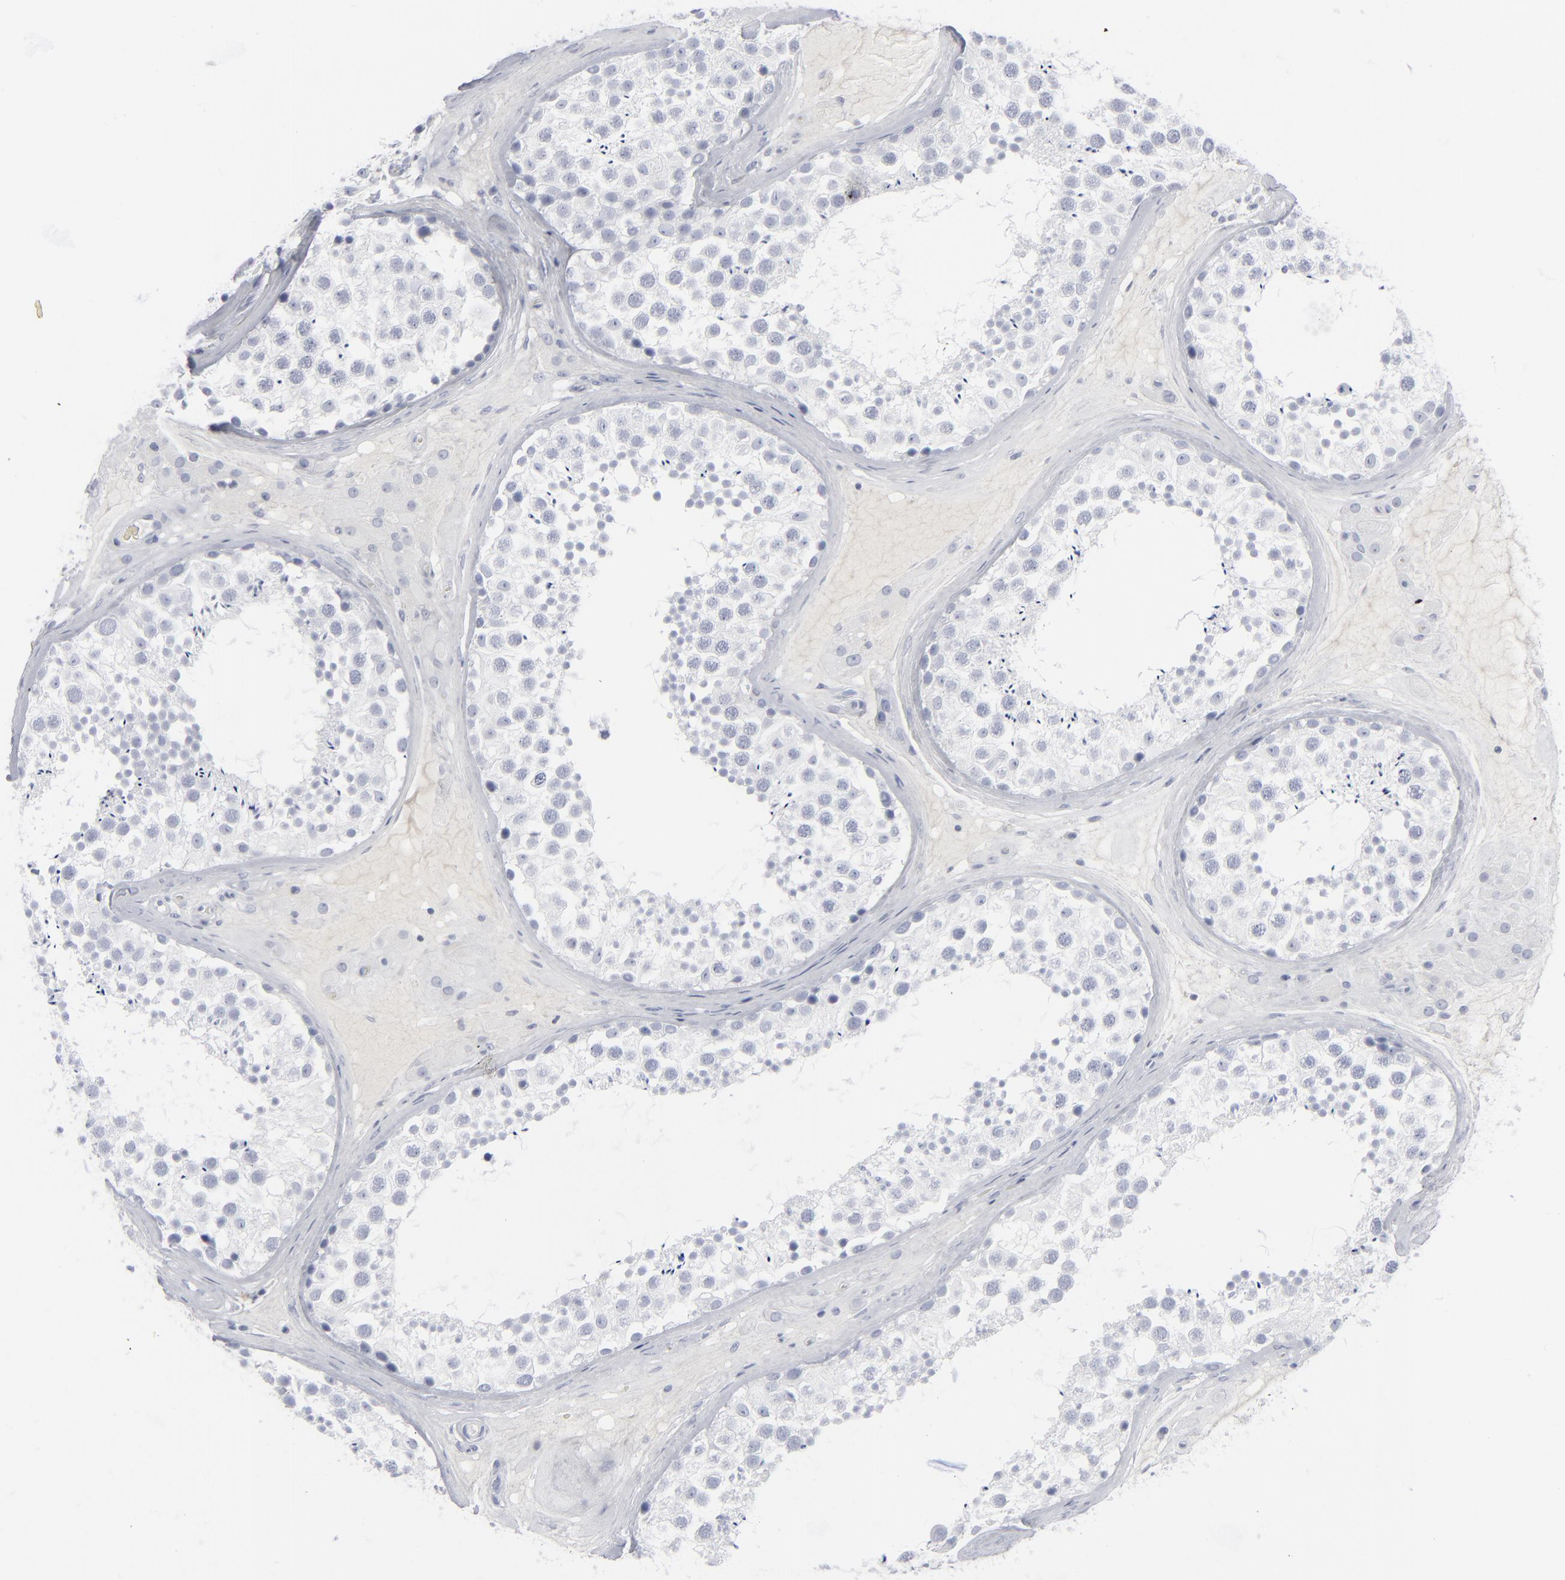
{"staining": {"intensity": "negative", "quantity": "none", "location": "none"}, "tissue": "testis", "cell_type": "Cells in seminiferous ducts", "image_type": "normal", "snomed": [{"axis": "morphology", "description": "Normal tissue, NOS"}, {"axis": "topography", "description": "Testis"}], "caption": "Immunohistochemistry (IHC) of unremarkable testis reveals no staining in cells in seminiferous ducts. Nuclei are stained in blue.", "gene": "MSLN", "patient": {"sex": "male", "age": 46}}